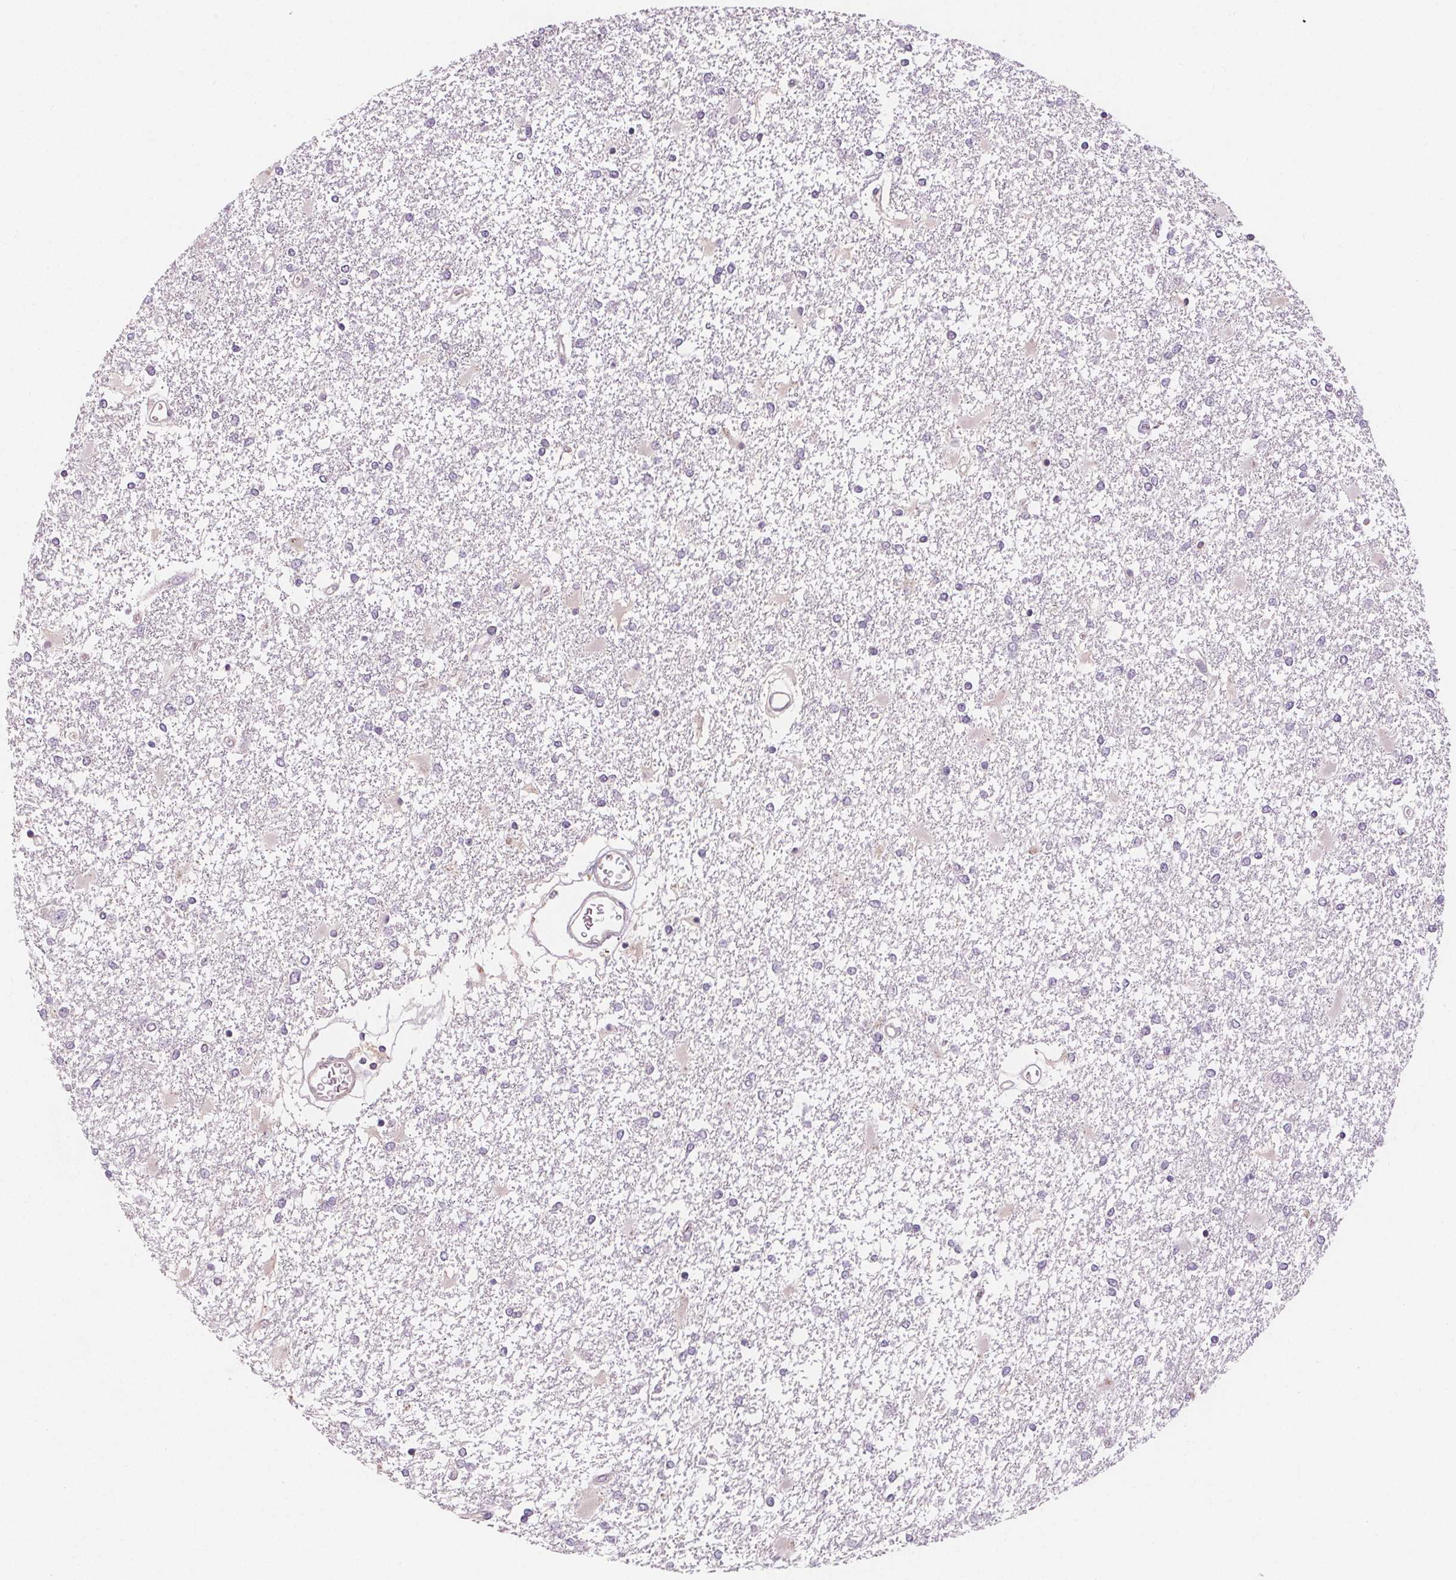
{"staining": {"intensity": "negative", "quantity": "none", "location": "none"}, "tissue": "glioma", "cell_type": "Tumor cells", "image_type": "cancer", "snomed": [{"axis": "morphology", "description": "Glioma, malignant, High grade"}, {"axis": "topography", "description": "Cerebral cortex"}], "caption": "IHC image of neoplastic tissue: malignant glioma (high-grade) stained with DAB shows no significant protein expression in tumor cells.", "gene": "TMEM80", "patient": {"sex": "male", "age": 79}}